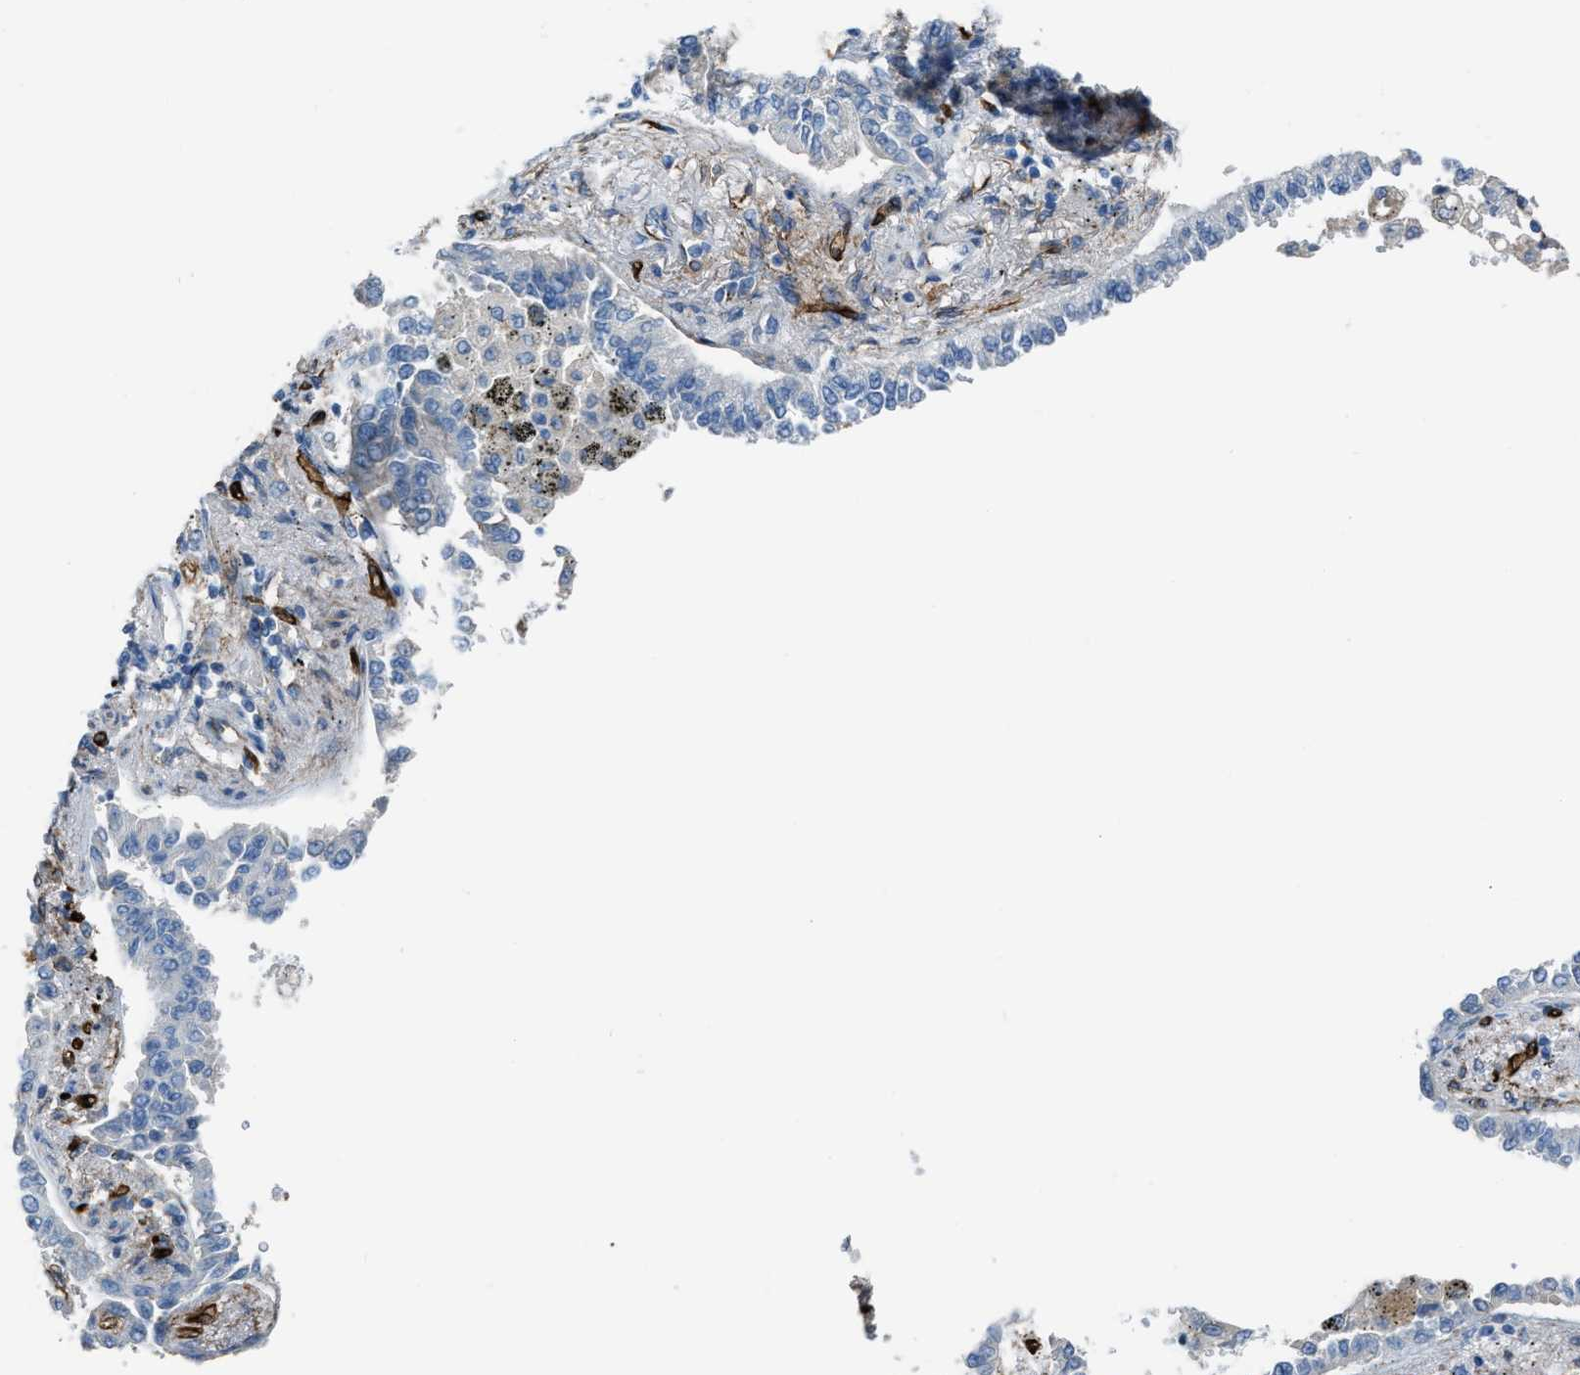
{"staining": {"intensity": "negative", "quantity": "none", "location": "none"}, "tissue": "lung cancer", "cell_type": "Tumor cells", "image_type": "cancer", "snomed": [{"axis": "morphology", "description": "Normal tissue, NOS"}, {"axis": "morphology", "description": "Adenocarcinoma, NOS"}, {"axis": "topography", "description": "Lung"}], "caption": "Adenocarcinoma (lung) stained for a protein using immunohistochemistry (IHC) demonstrates no staining tumor cells.", "gene": "SLC22A15", "patient": {"sex": "male", "age": 59}}